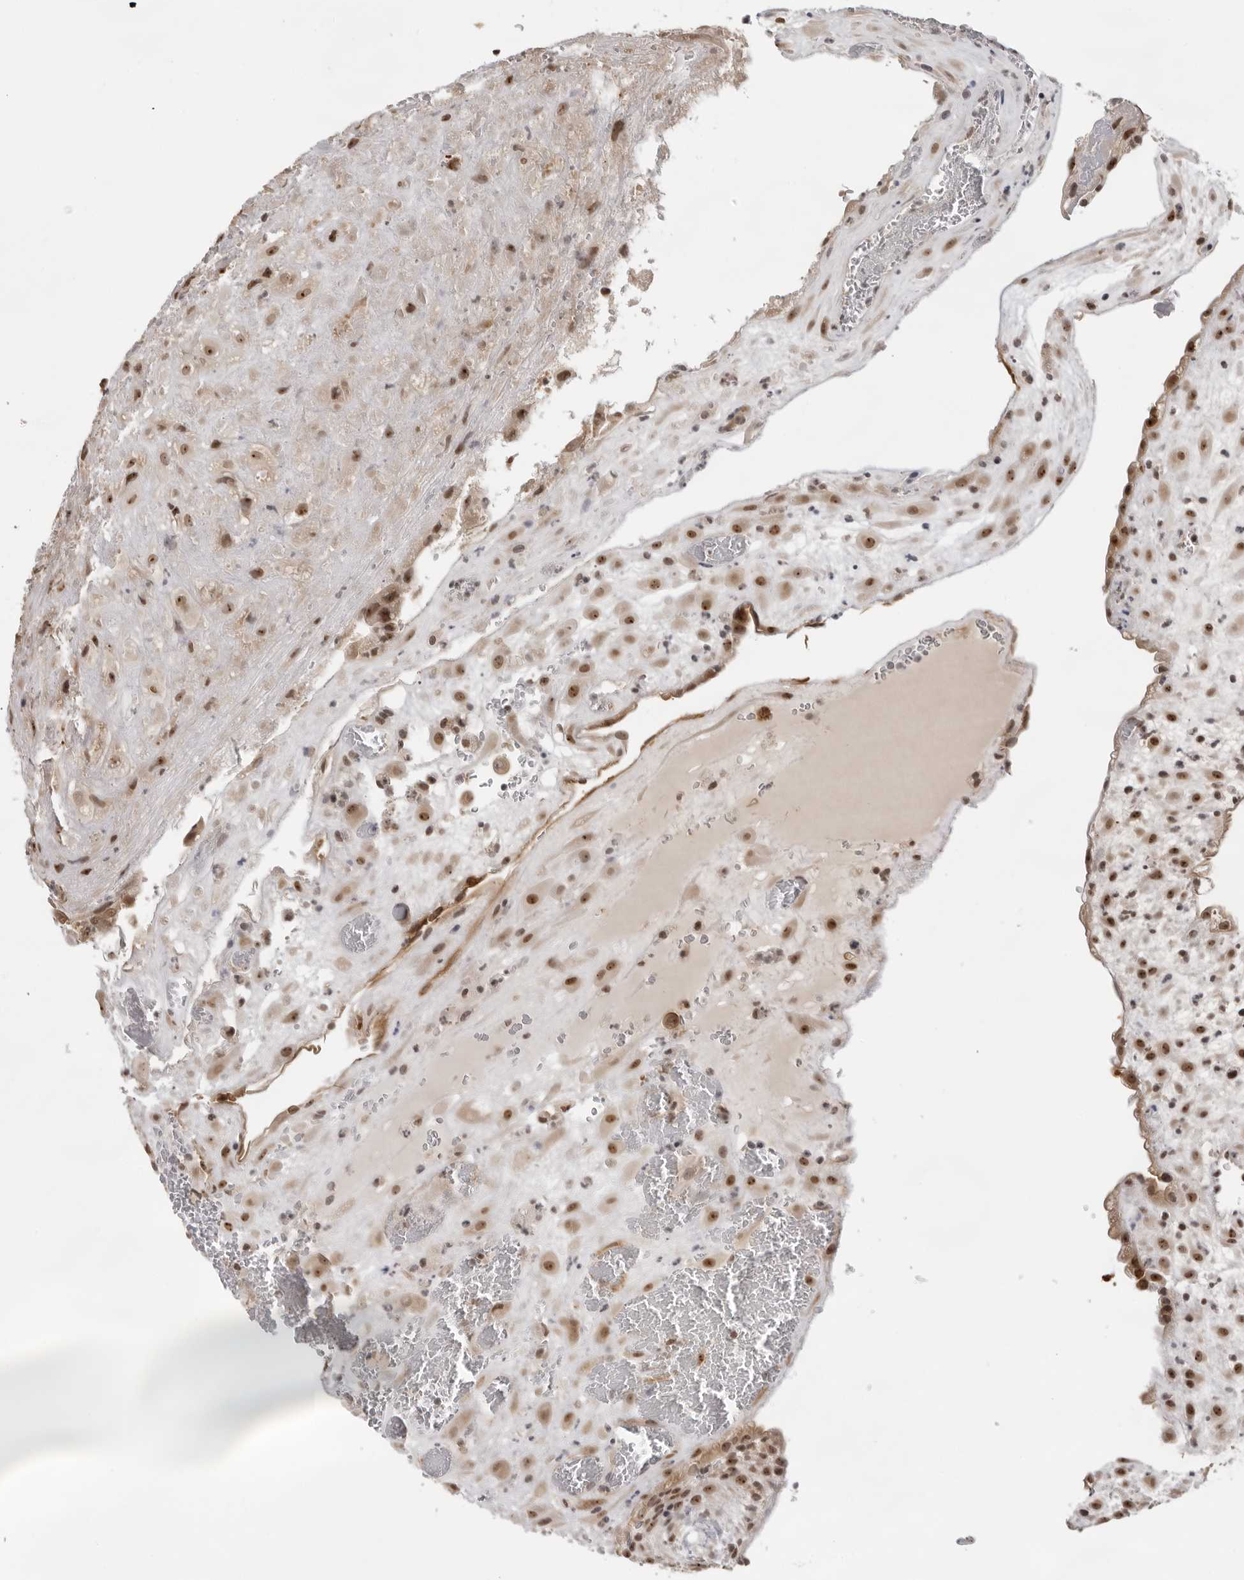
{"staining": {"intensity": "moderate", "quantity": ">75%", "location": "nuclear"}, "tissue": "placenta", "cell_type": "Decidual cells", "image_type": "normal", "snomed": [{"axis": "morphology", "description": "Normal tissue, NOS"}, {"axis": "topography", "description": "Placenta"}], "caption": "Placenta stained for a protein (brown) exhibits moderate nuclear positive positivity in approximately >75% of decidual cells.", "gene": "EXOSC10", "patient": {"sex": "female", "age": 35}}